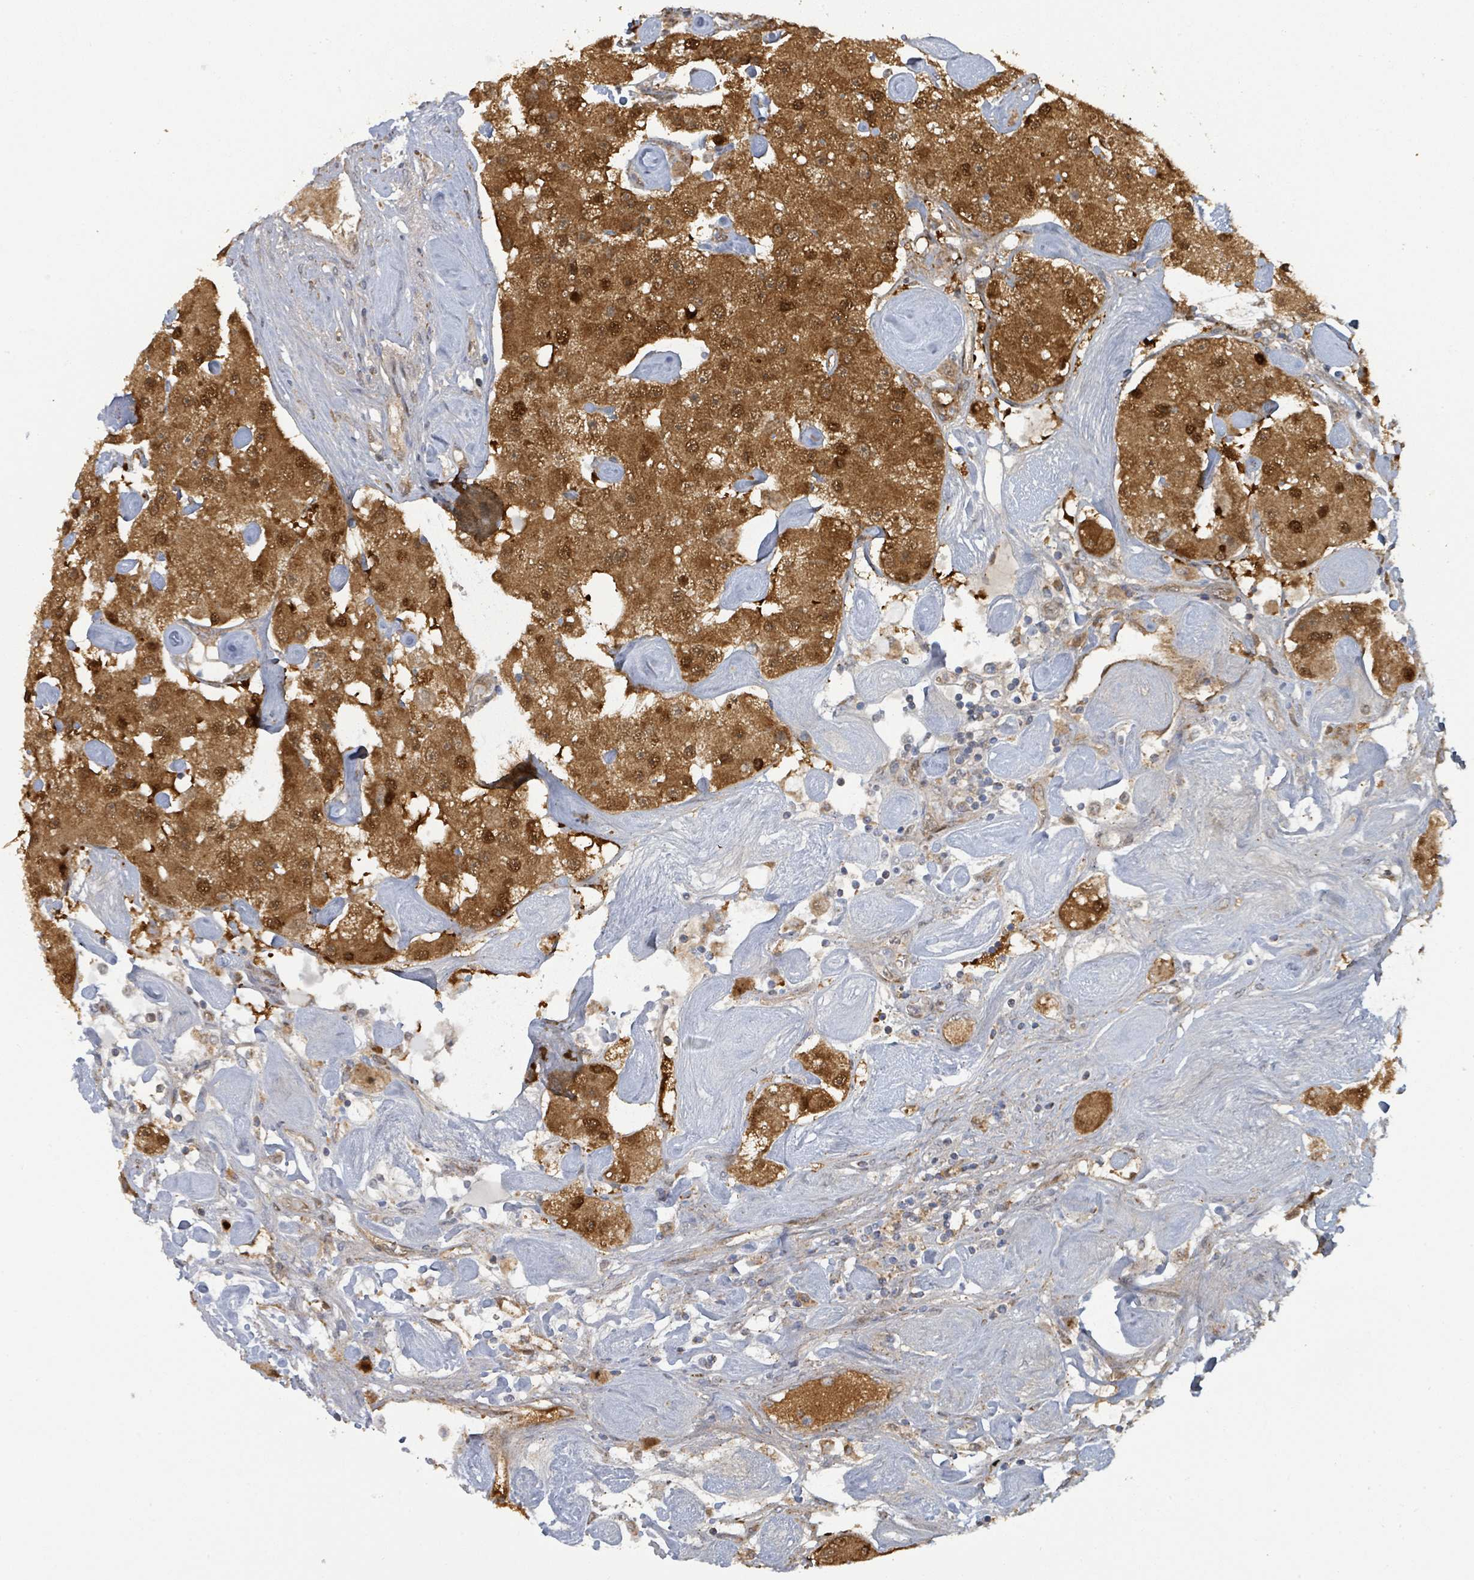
{"staining": {"intensity": "strong", "quantity": ">75%", "location": "cytoplasmic/membranous,nuclear"}, "tissue": "carcinoid", "cell_type": "Tumor cells", "image_type": "cancer", "snomed": [{"axis": "morphology", "description": "Carcinoid, malignant, NOS"}, {"axis": "topography", "description": "Pancreas"}], "caption": "Carcinoid tissue reveals strong cytoplasmic/membranous and nuclear expression in about >75% of tumor cells, visualized by immunohistochemistry. Immunohistochemistry (ihc) stains the protein of interest in brown and the nuclei are stained blue.", "gene": "PSMB7", "patient": {"sex": "male", "age": 41}}